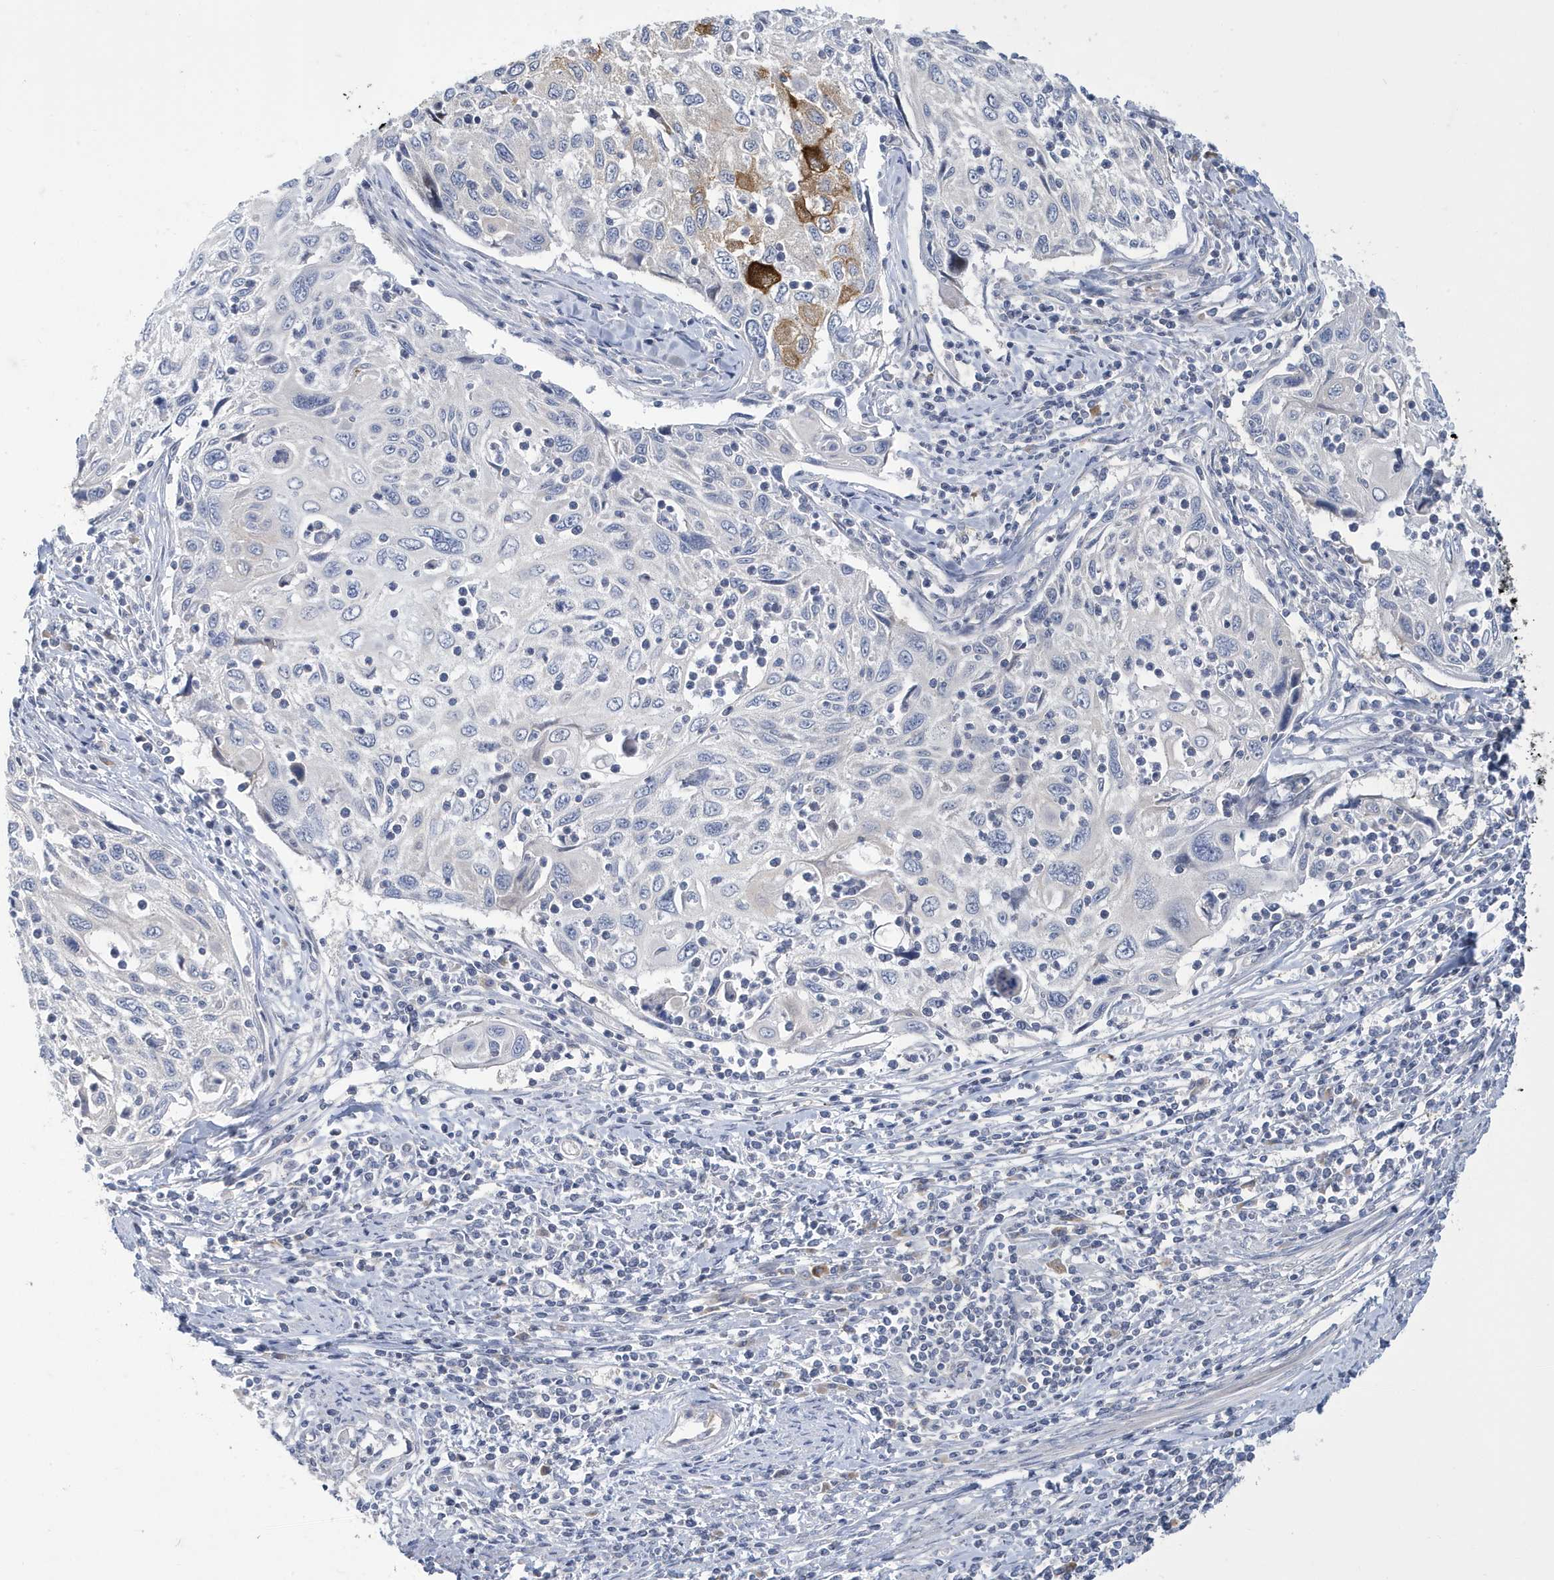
{"staining": {"intensity": "strong", "quantity": "<25%", "location": "nuclear"}, "tissue": "cervical cancer", "cell_type": "Tumor cells", "image_type": "cancer", "snomed": [{"axis": "morphology", "description": "Squamous cell carcinoma, NOS"}, {"axis": "topography", "description": "Cervix"}], "caption": "Immunohistochemistry (IHC) of human cervical cancer (squamous cell carcinoma) shows medium levels of strong nuclear staining in about <25% of tumor cells. Immunohistochemistry (IHC) stains the protein in brown and the nuclei are stained blue.", "gene": "ZNF654", "patient": {"sex": "female", "age": 70}}